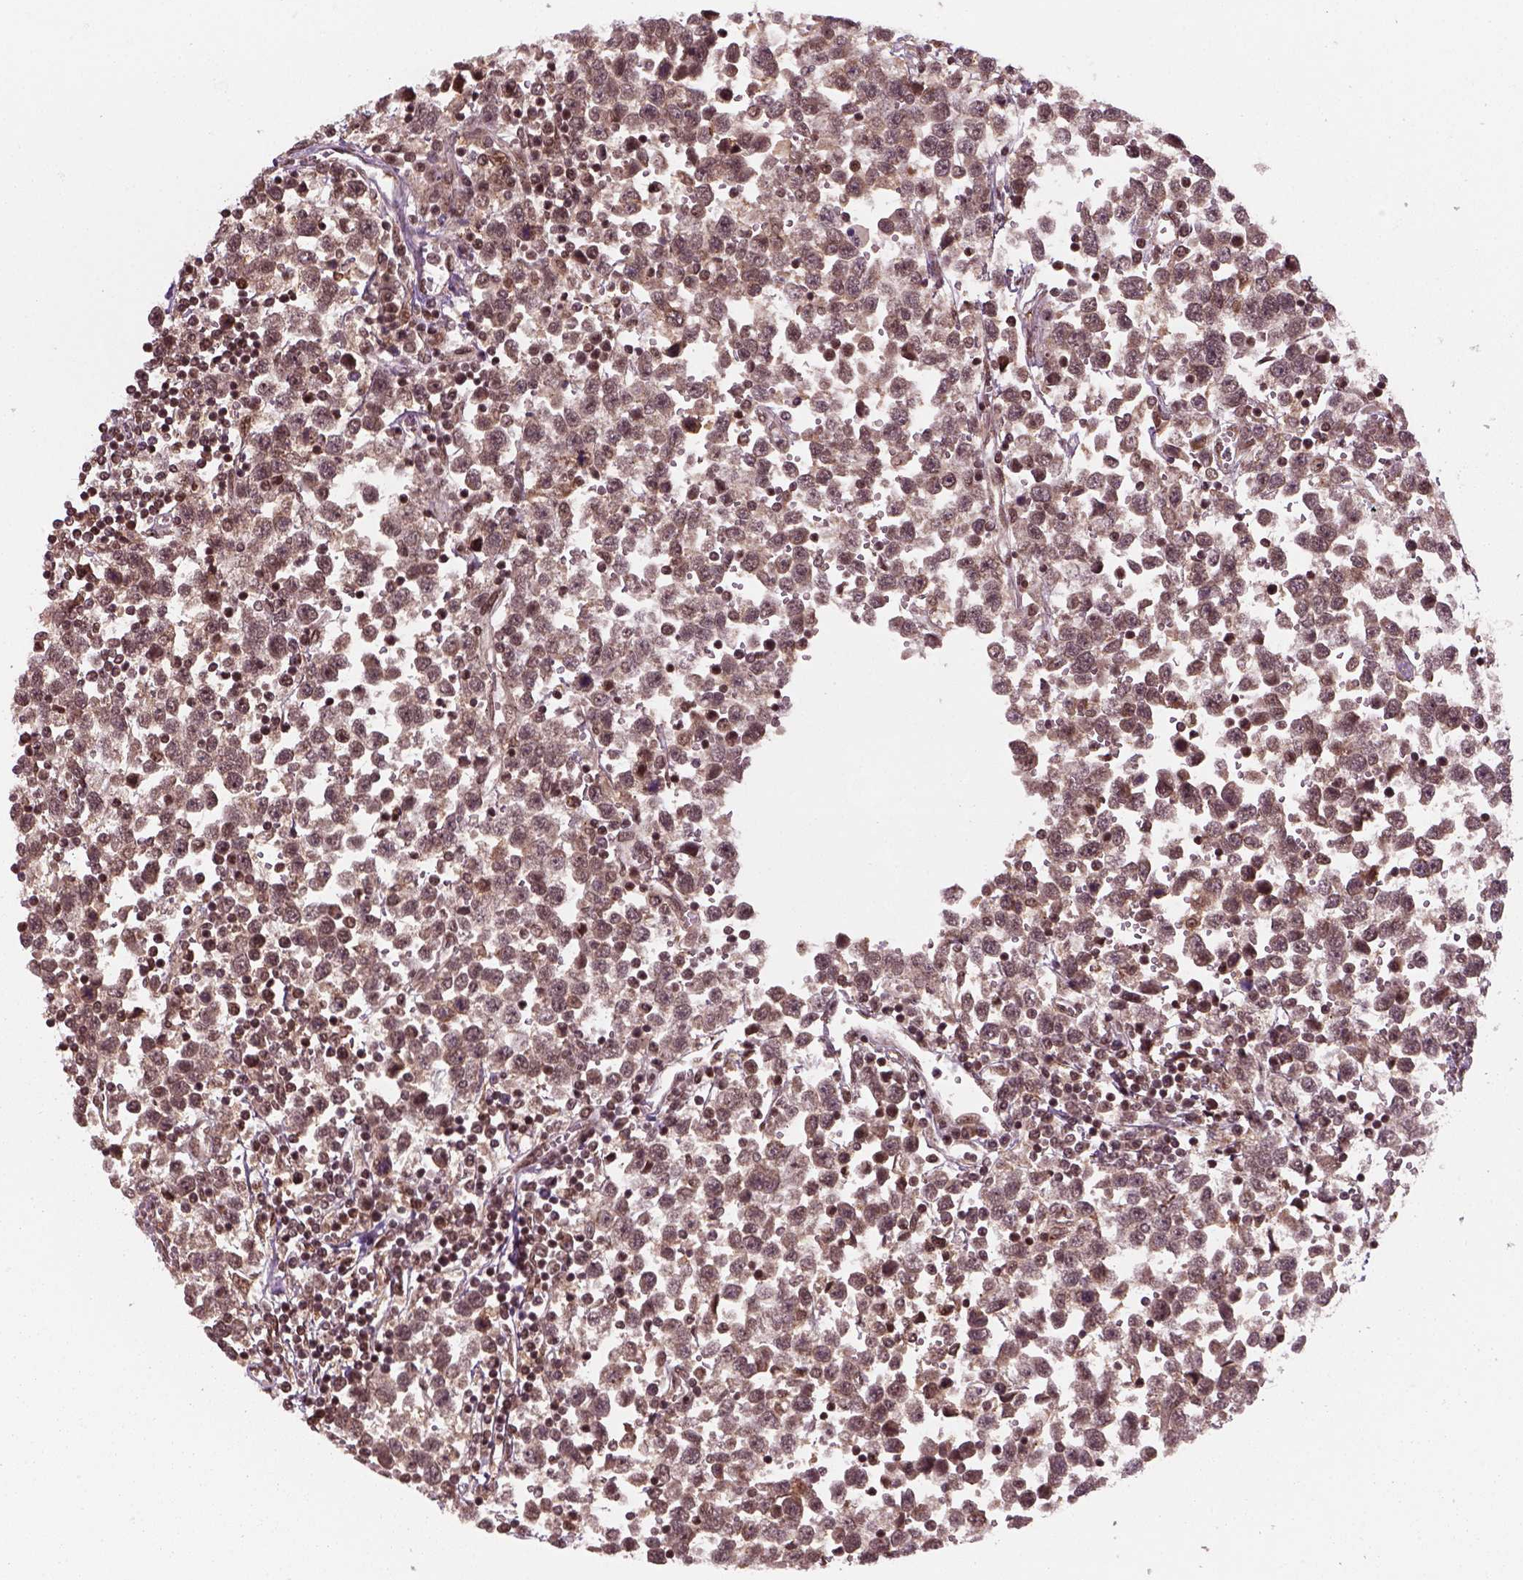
{"staining": {"intensity": "moderate", "quantity": ">75%", "location": "cytoplasmic/membranous"}, "tissue": "testis cancer", "cell_type": "Tumor cells", "image_type": "cancer", "snomed": [{"axis": "morphology", "description": "Seminoma, NOS"}, {"axis": "topography", "description": "Testis"}], "caption": "IHC photomicrograph of human testis cancer (seminoma) stained for a protein (brown), which reveals medium levels of moderate cytoplasmic/membranous staining in approximately >75% of tumor cells.", "gene": "NUDT9", "patient": {"sex": "male", "age": 34}}